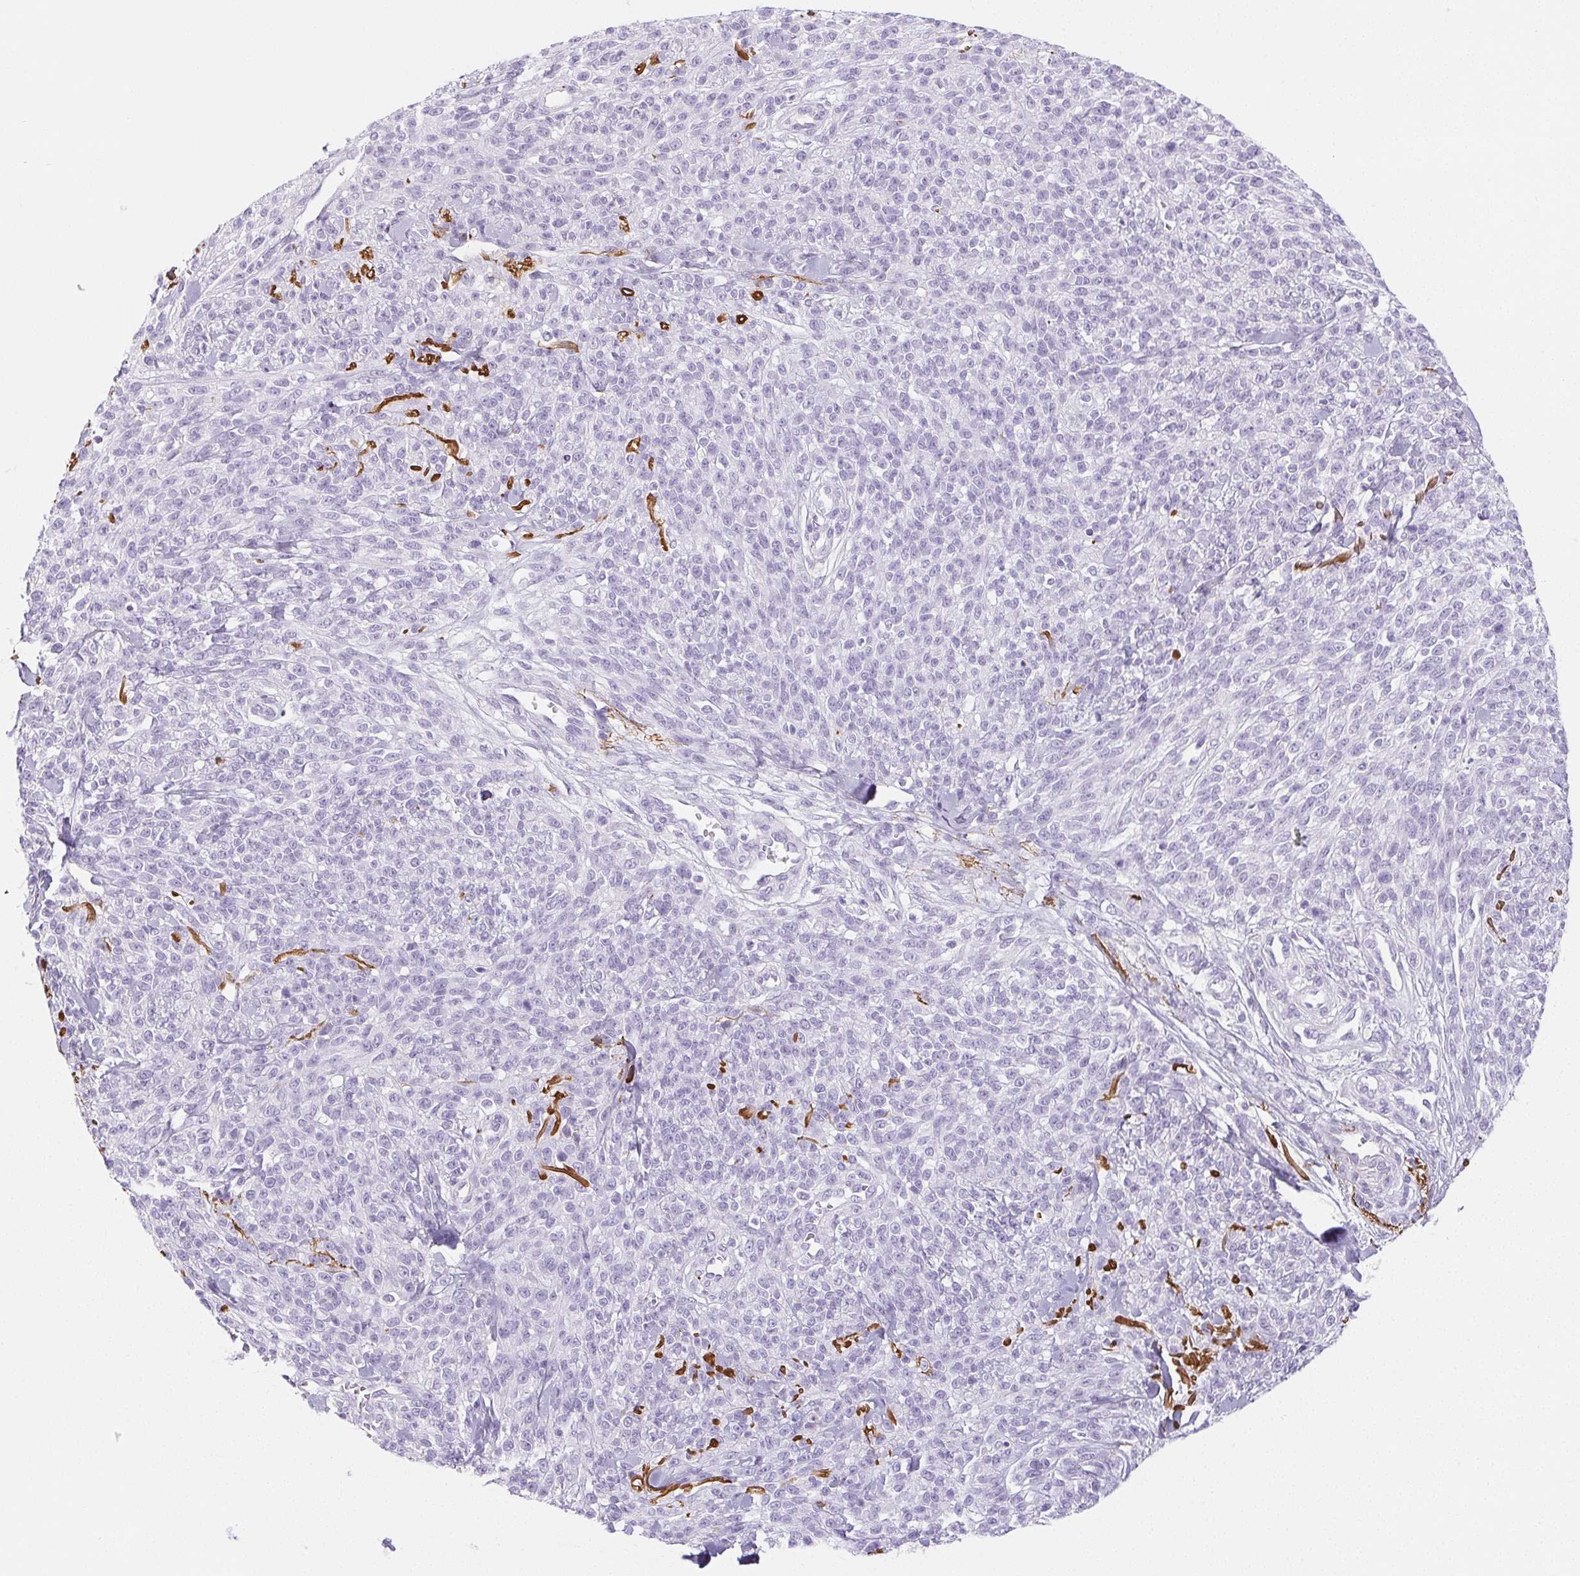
{"staining": {"intensity": "negative", "quantity": "none", "location": "none"}, "tissue": "melanoma", "cell_type": "Tumor cells", "image_type": "cancer", "snomed": [{"axis": "morphology", "description": "Malignant melanoma, NOS"}, {"axis": "topography", "description": "Skin"}, {"axis": "topography", "description": "Skin of trunk"}], "caption": "The photomicrograph demonstrates no significant positivity in tumor cells of malignant melanoma. (DAB immunohistochemistry (IHC), high magnification).", "gene": "VTN", "patient": {"sex": "male", "age": 74}}